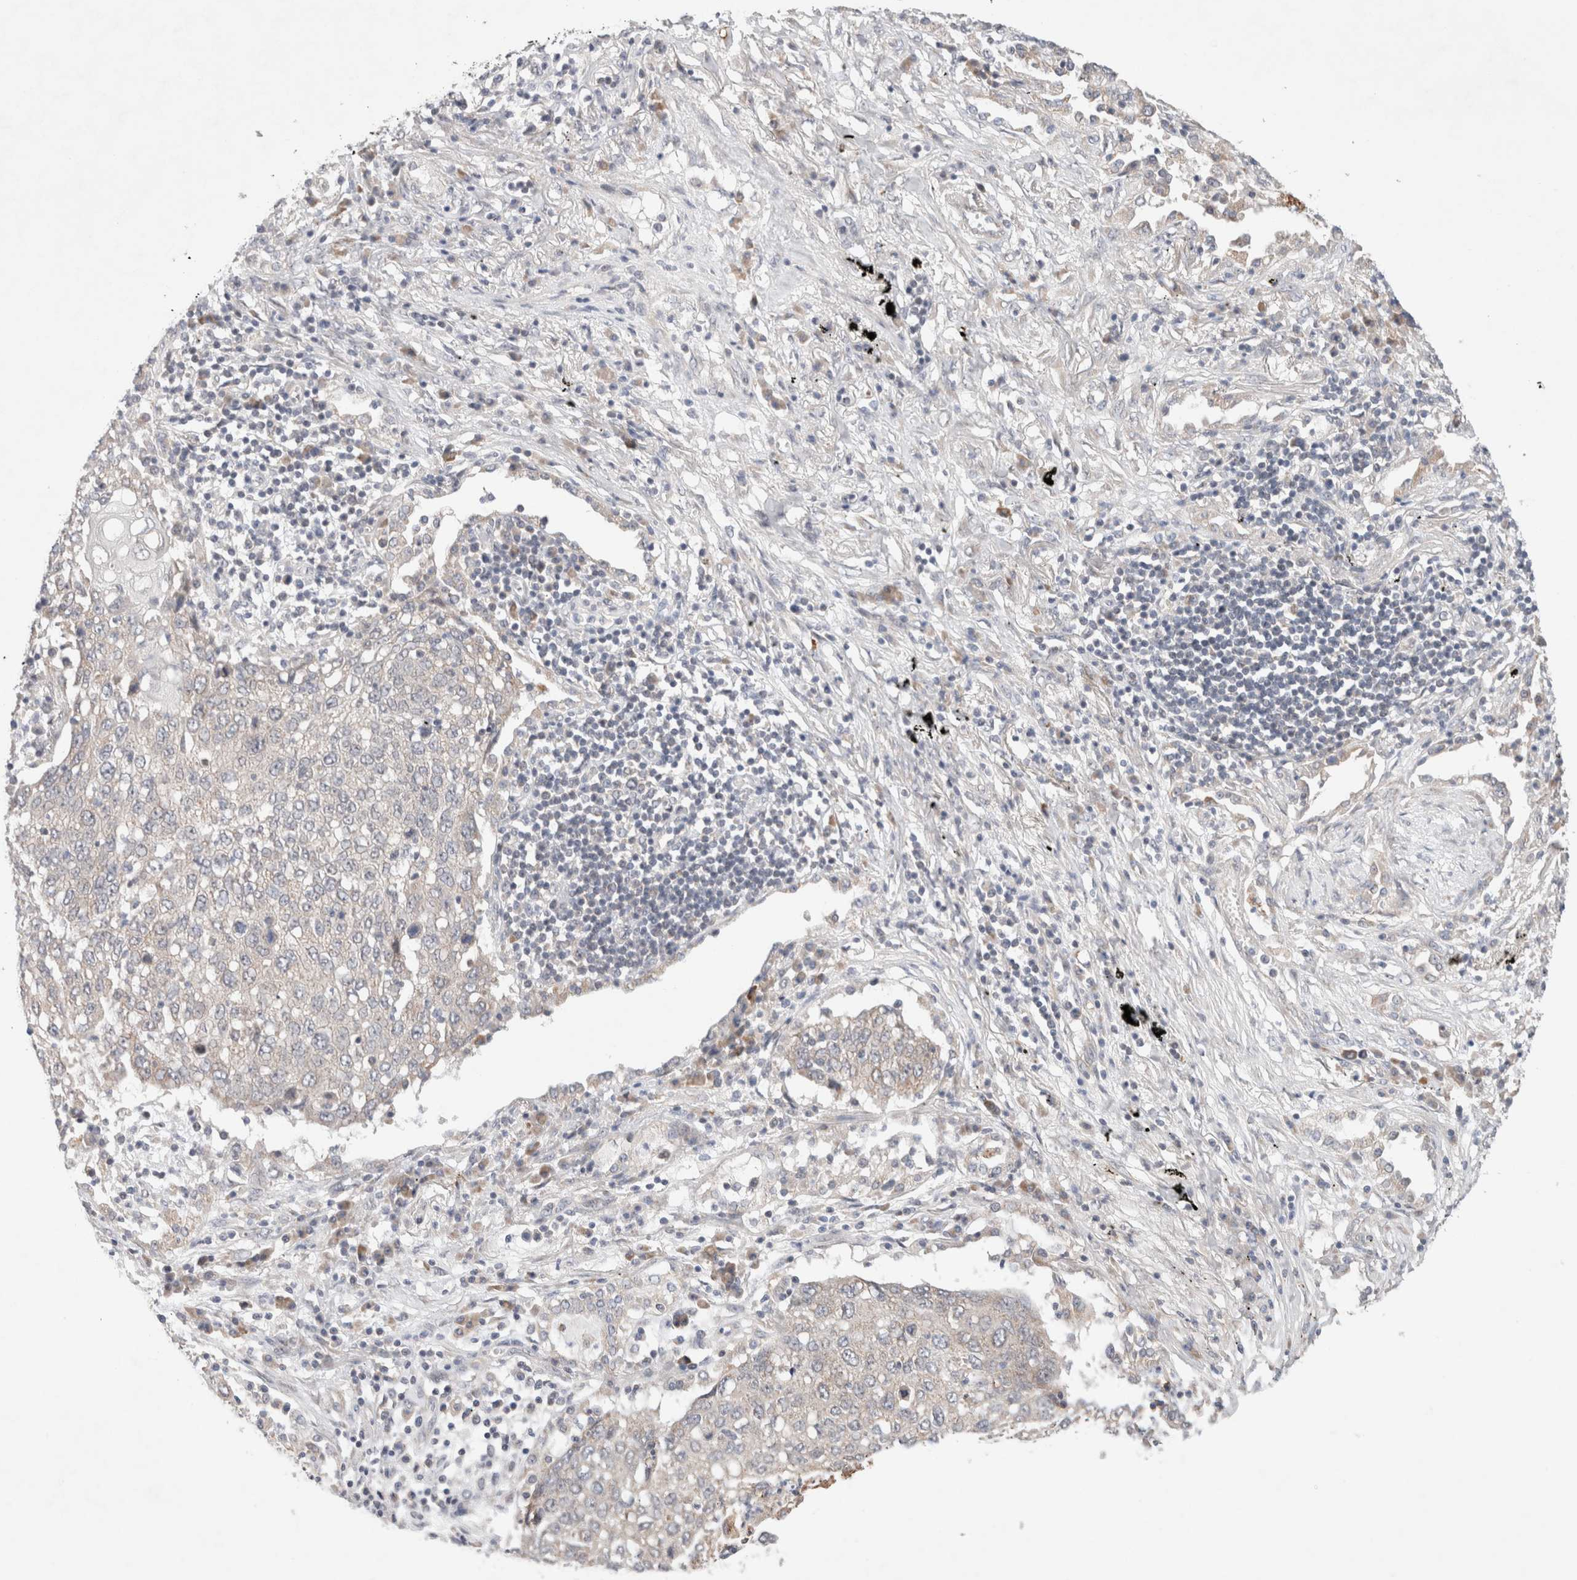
{"staining": {"intensity": "negative", "quantity": "none", "location": "none"}, "tissue": "lung cancer", "cell_type": "Tumor cells", "image_type": "cancer", "snomed": [{"axis": "morphology", "description": "Squamous cell carcinoma, NOS"}, {"axis": "topography", "description": "Lung"}], "caption": "An immunohistochemistry photomicrograph of lung cancer (squamous cell carcinoma) is shown. There is no staining in tumor cells of lung cancer (squamous cell carcinoma).", "gene": "ERI3", "patient": {"sex": "female", "age": 63}}